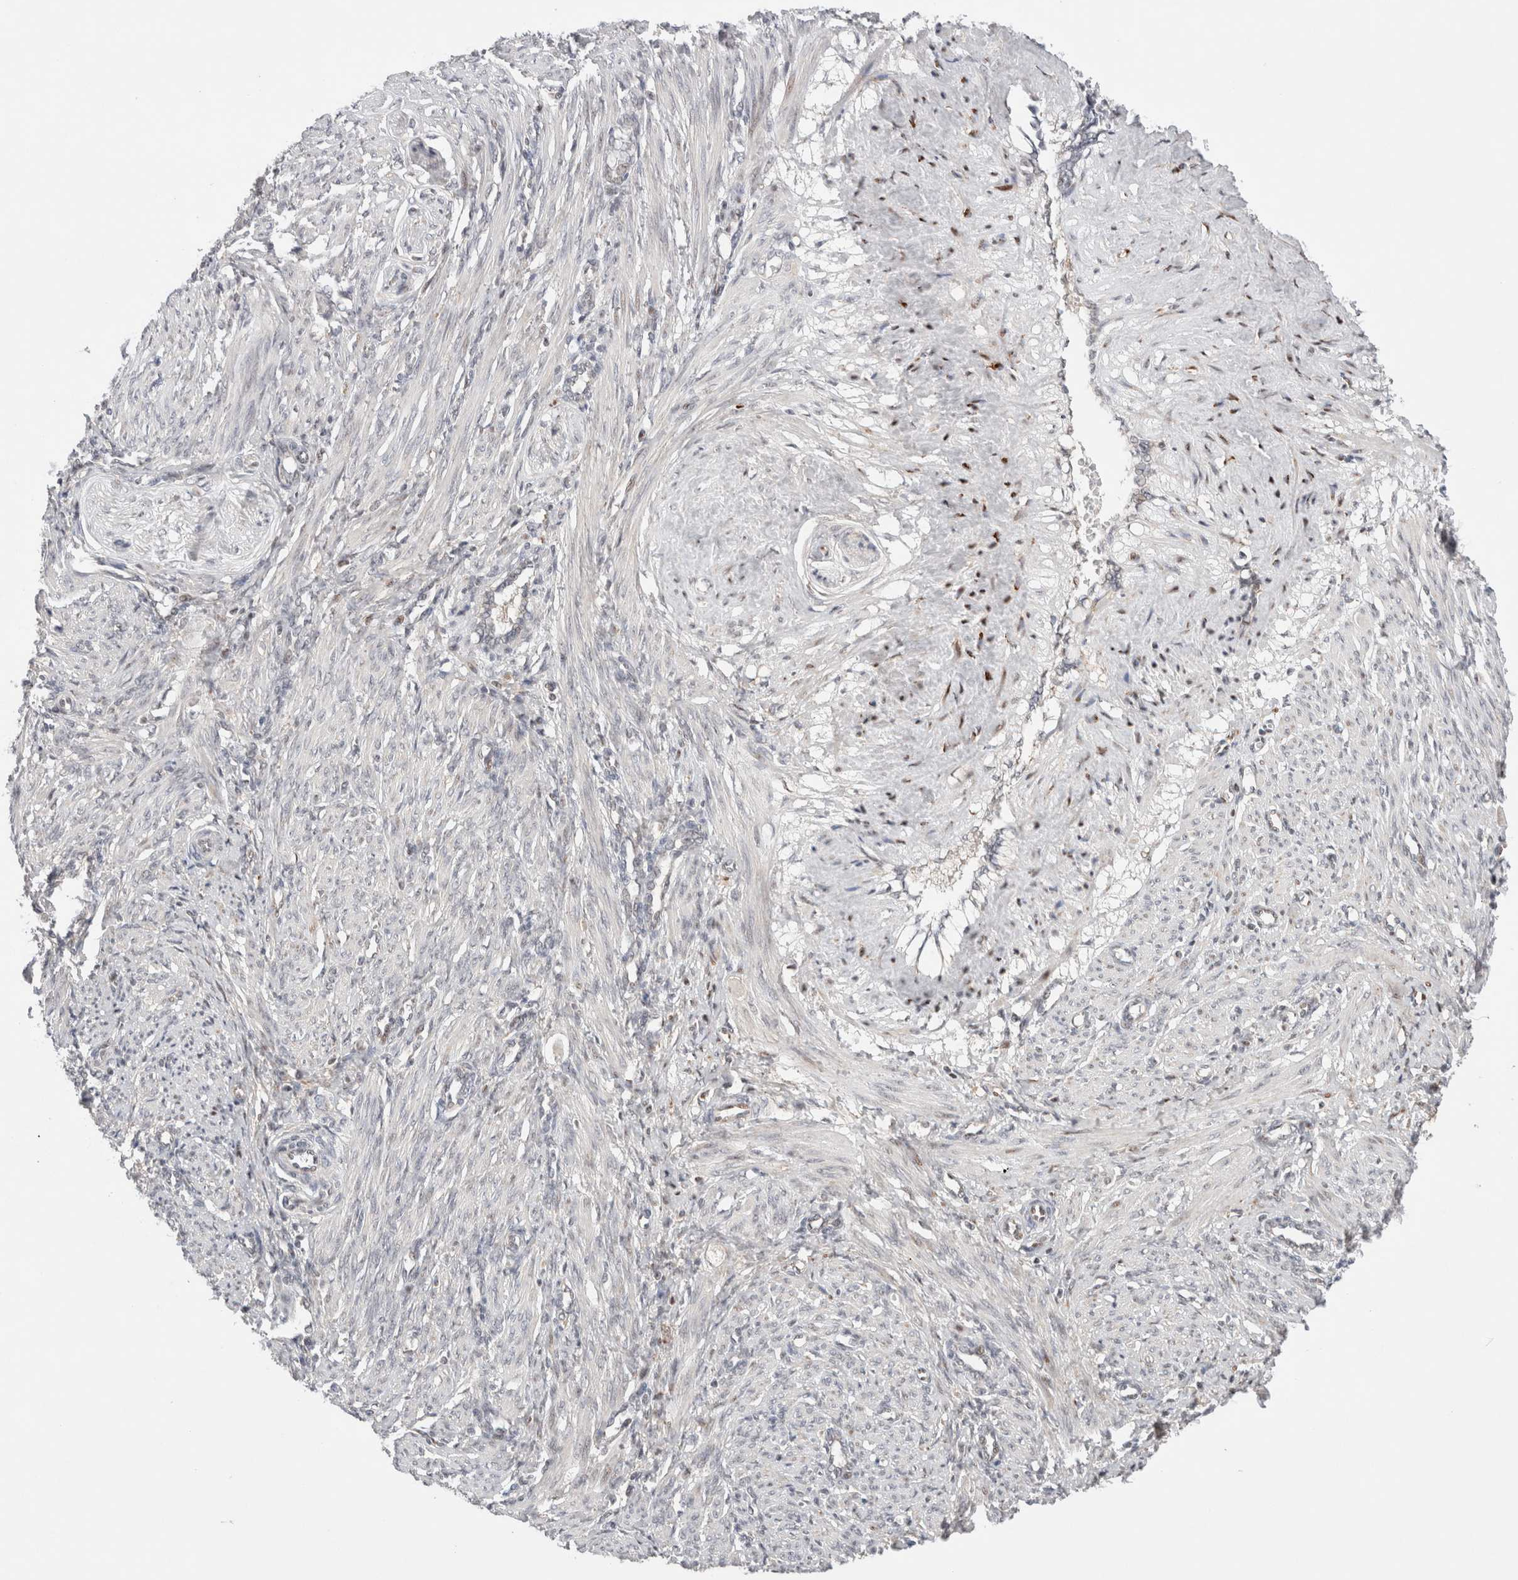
{"staining": {"intensity": "moderate", "quantity": "25%-75%", "location": "nuclear"}, "tissue": "smooth muscle", "cell_type": "Smooth muscle cells", "image_type": "normal", "snomed": [{"axis": "morphology", "description": "Normal tissue, NOS"}, {"axis": "topography", "description": "Endometrium"}], "caption": "A brown stain highlights moderate nuclear staining of a protein in smooth muscle cells of normal human smooth muscle.", "gene": "ERI3", "patient": {"sex": "female", "age": 33}}